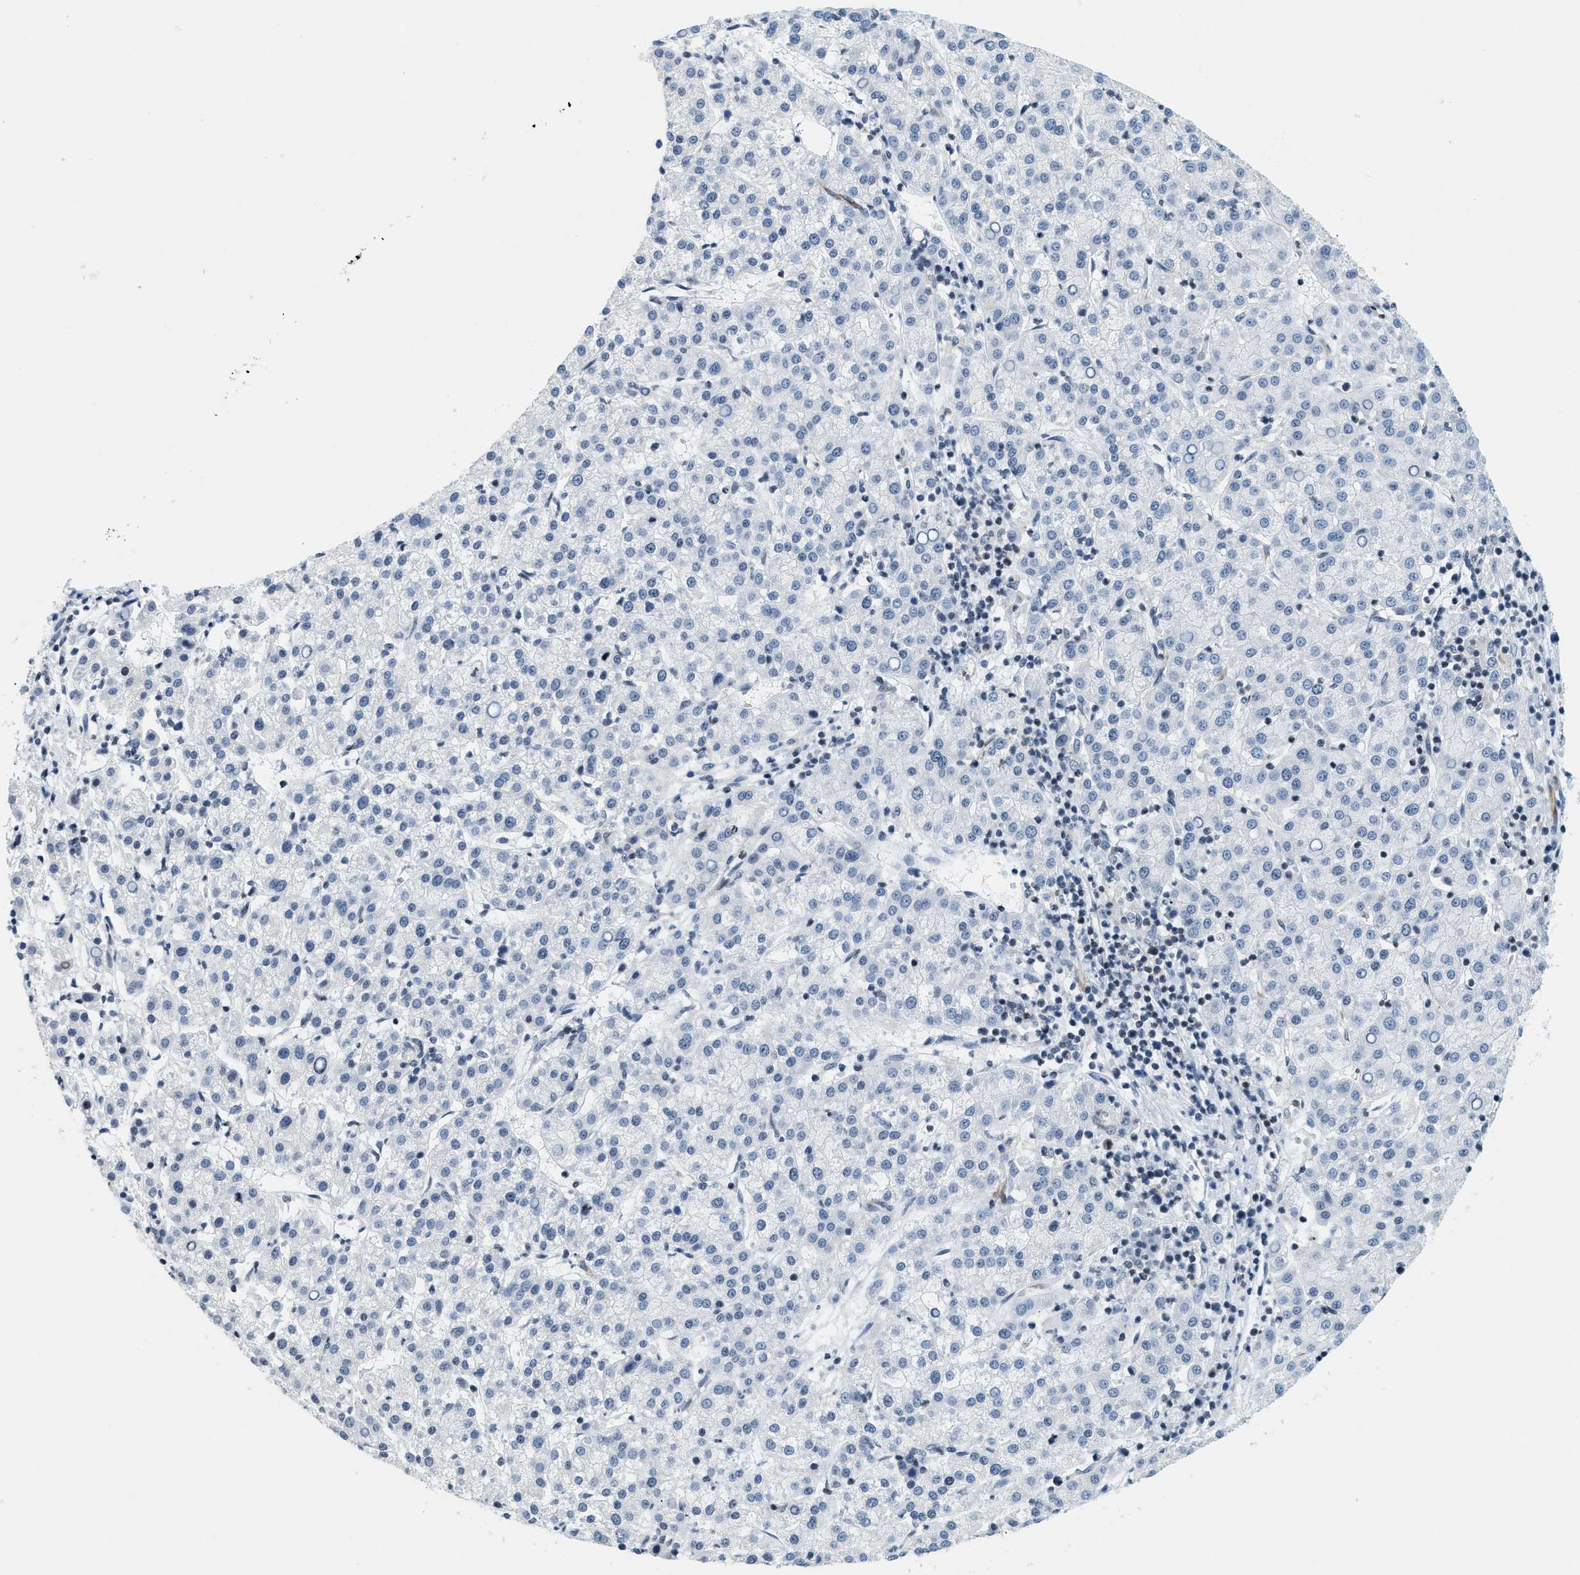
{"staining": {"intensity": "negative", "quantity": "none", "location": "none"}, "tissue": "liver cancer", "cell_type": "Tumor cells", "image_type": "cancer", "snomed": [{"axis": "morphology", "description": "Carcinoma, Hepatocellular, NOS"}, {"axis": "topography", "description": "Liver"}], "caption": "A high-resolution histopathology image shows immunohistochemistry (IHC) staining of hepatocellular carcinoma (liver), which demonstrates no significant staining in tumor cells. (DAB IHC, high magnification).", "gene": "UVRAG", "patient": {"sex": "female", "age": 58}}